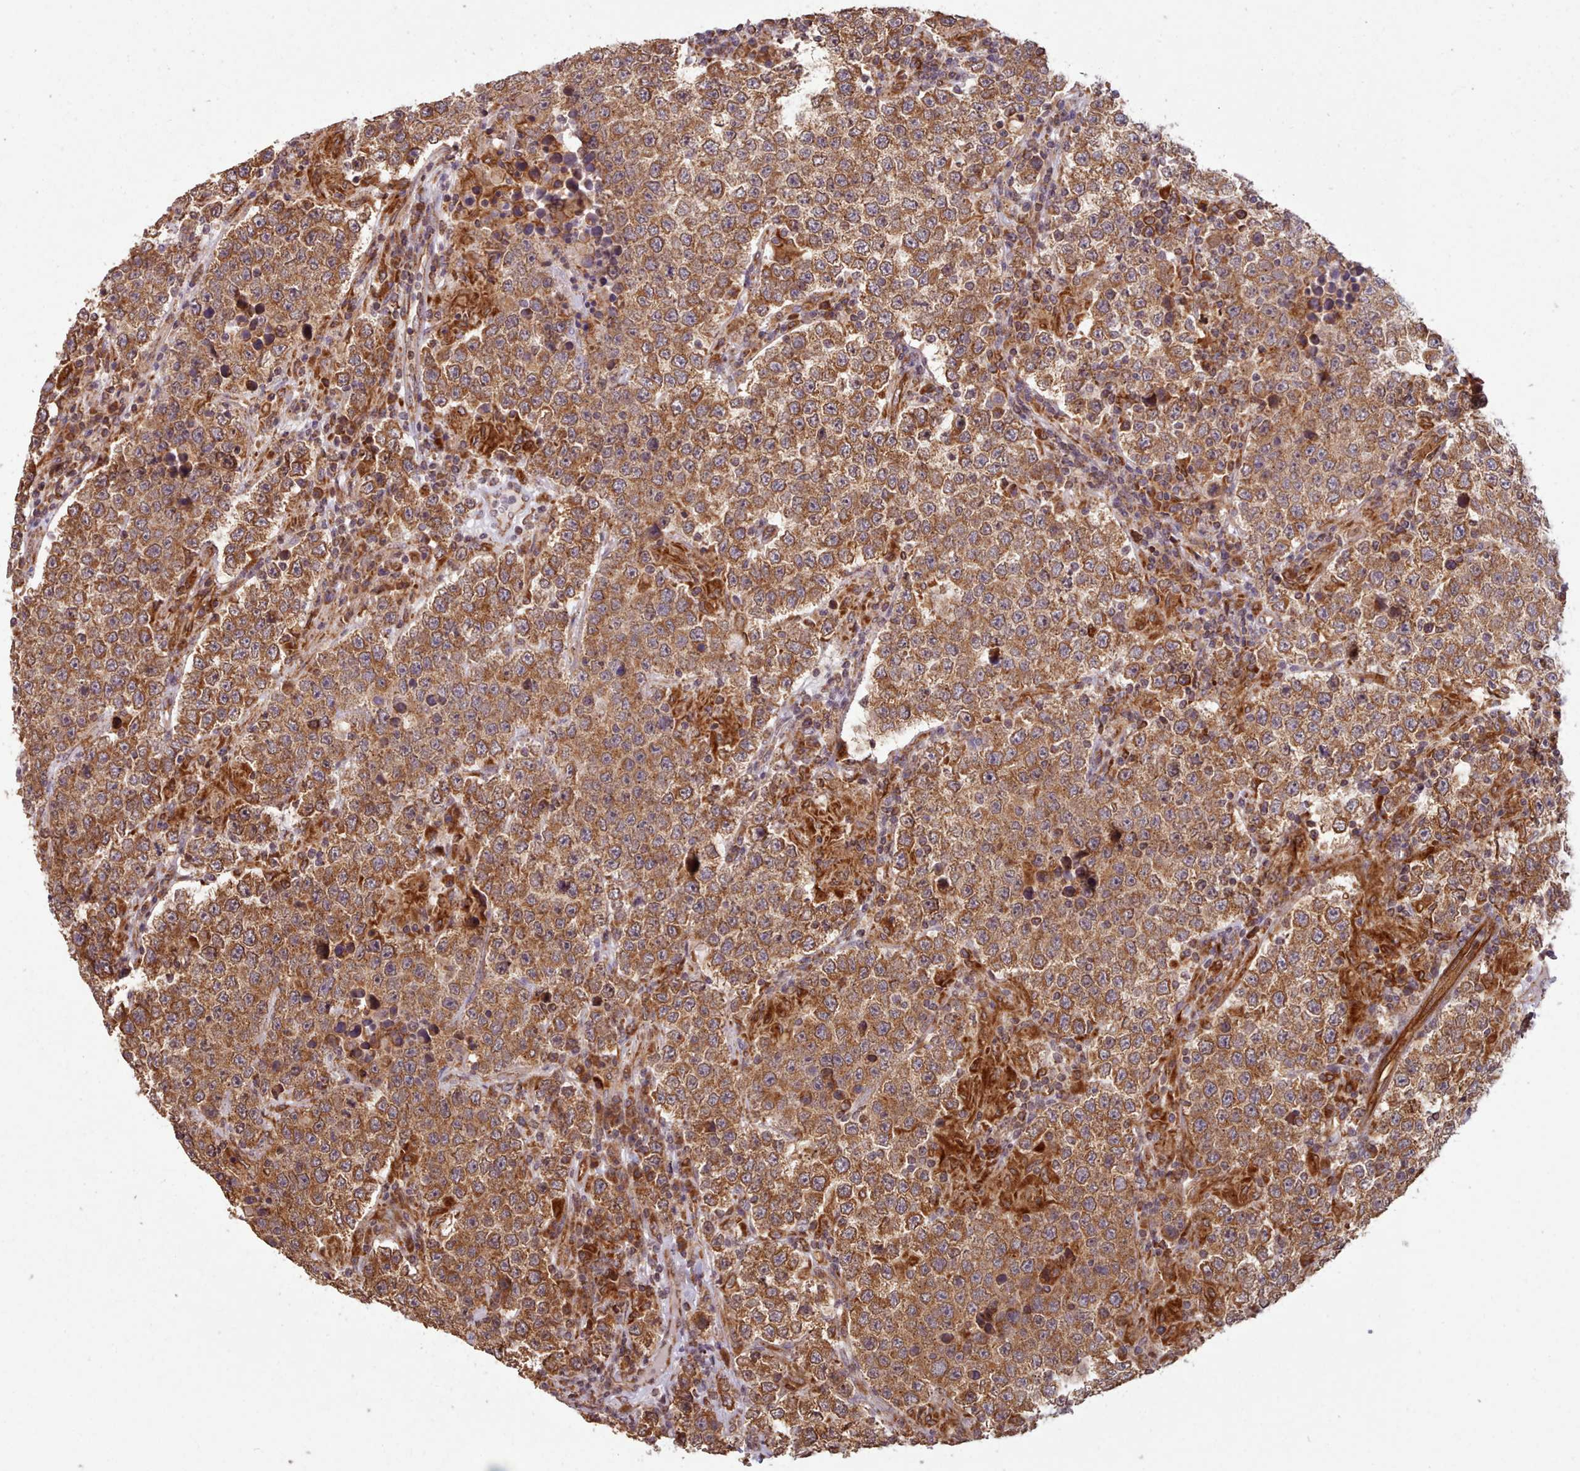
{"staining": {"intensity": "moderate", "quantity": ">75%", "location": "cytoplasmic/membranous"}, "tissue": "testis cancer", "cell_type": "Tumor cells", "image_type": "cancer", "snomed": [{"axis": "morphology", "description": "Normal tissue, NOS"}, {"axis": "morphology", "description": "Urothelial carcinoma, High grade"}, {"axis": "morphology", "description": "Seminoma, NOS"}, {"axis": "morphology", "description": "Carcinoma, Embryonal, NOS"}, {"axis": "topography", "description": "Urinary bladder"}, {"axis": "topography", "description": "Testis"}], "caption": "Tumor cells exhibit medium levels of moderate cytoplasmic/membranous staining in about >75% of cells in human testis cancer.", "gene": "CRYBG1", "patient": {"sex": "male", "age": 41}}